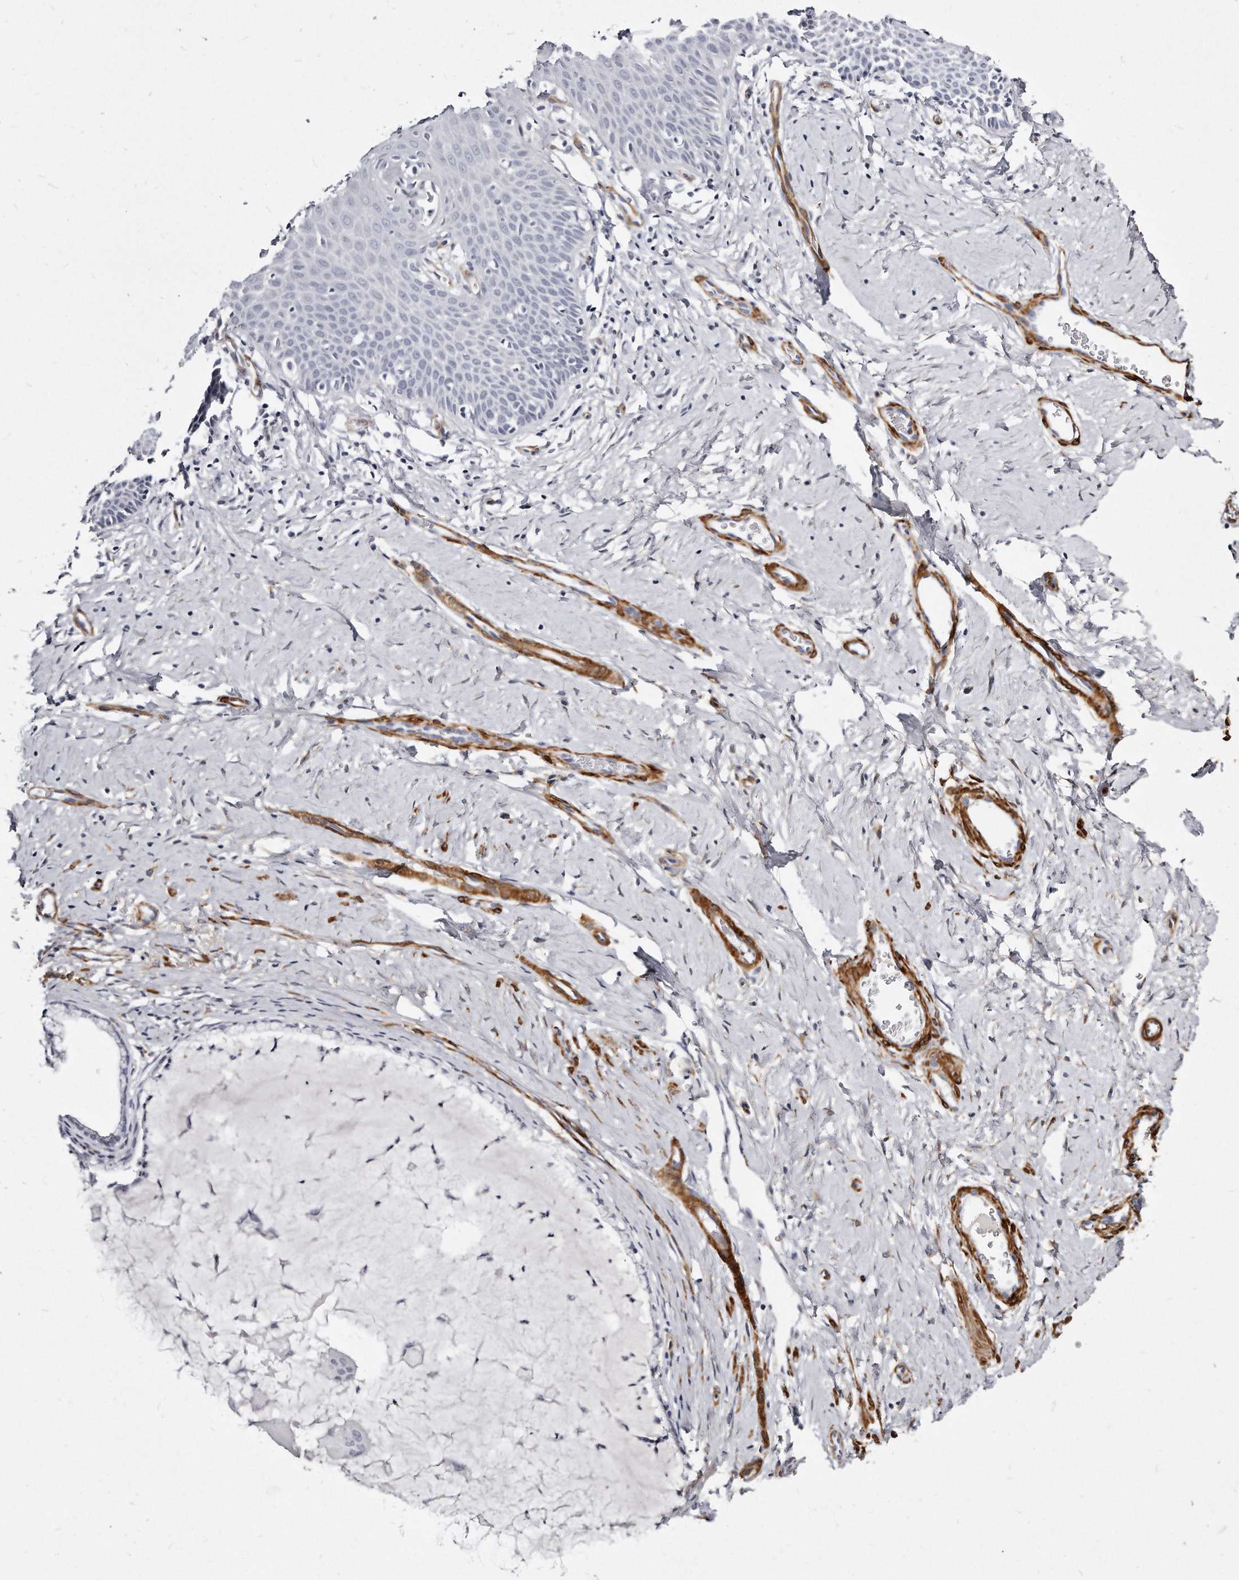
{"staining": {"intensity": "negative", "quantity": "none", "location": "none"}, "tissue": "cervix", "cell_type": "Glandular cells", "image_type": "normal", "snomed": [{"axis": "morphology", "description": "Normal tissue, NOS"}, {"axis": "topography", "description": "Cervix"}], "caption": "Immunohistochemical staining of normal human cervix shows no significant positivity in glandular cells.", "gene": "LMOD1", "patient": {"sex": "female", "age": 36}}